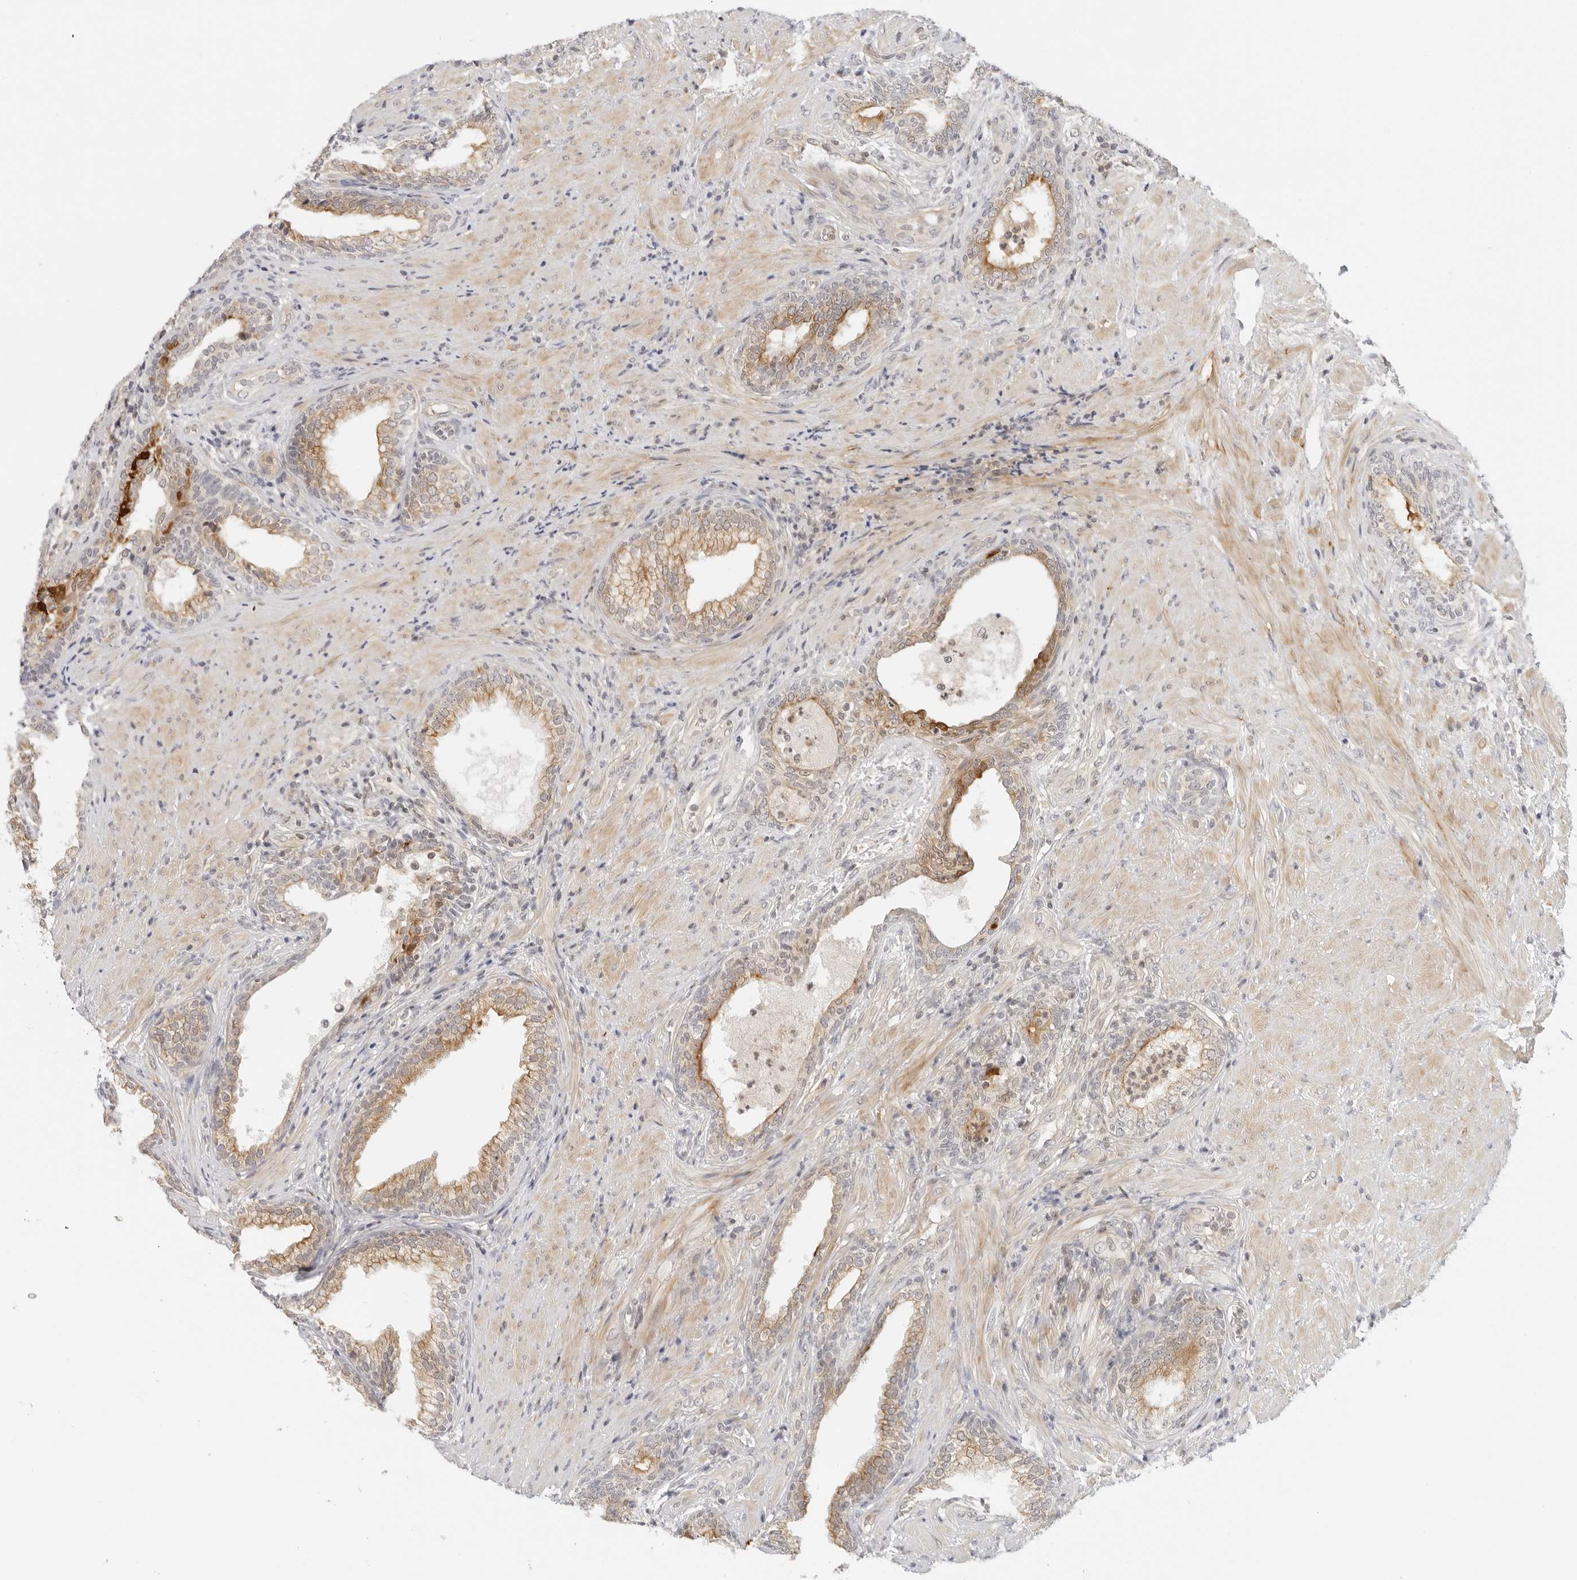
{"staining": {"intensity": "strong", "quantity": "<25%", "location": "cytoplasmic/membranous,nuclear"}, "tissue": "prostate", "cell_type": "Glandular cells", "image_type": "normal", "snomed": [{"axis": "morphology", "description": "Normal tissue, NOS"}, {"axis": "topography", "description": "Prostate"}], "caption": "A high-resolution photomicrograph shows immunohistochemistry (IHC) staining of normal prostate, which exhibits strong cytoplasmic/membranous,nuclear staining in approximately <25% of glandular cells. Immunohistochemistry stains the protein in brown and the nuclei are stained blue.", "gene": "OSCP1", "patient": {"sex": "male", "age": 76}}